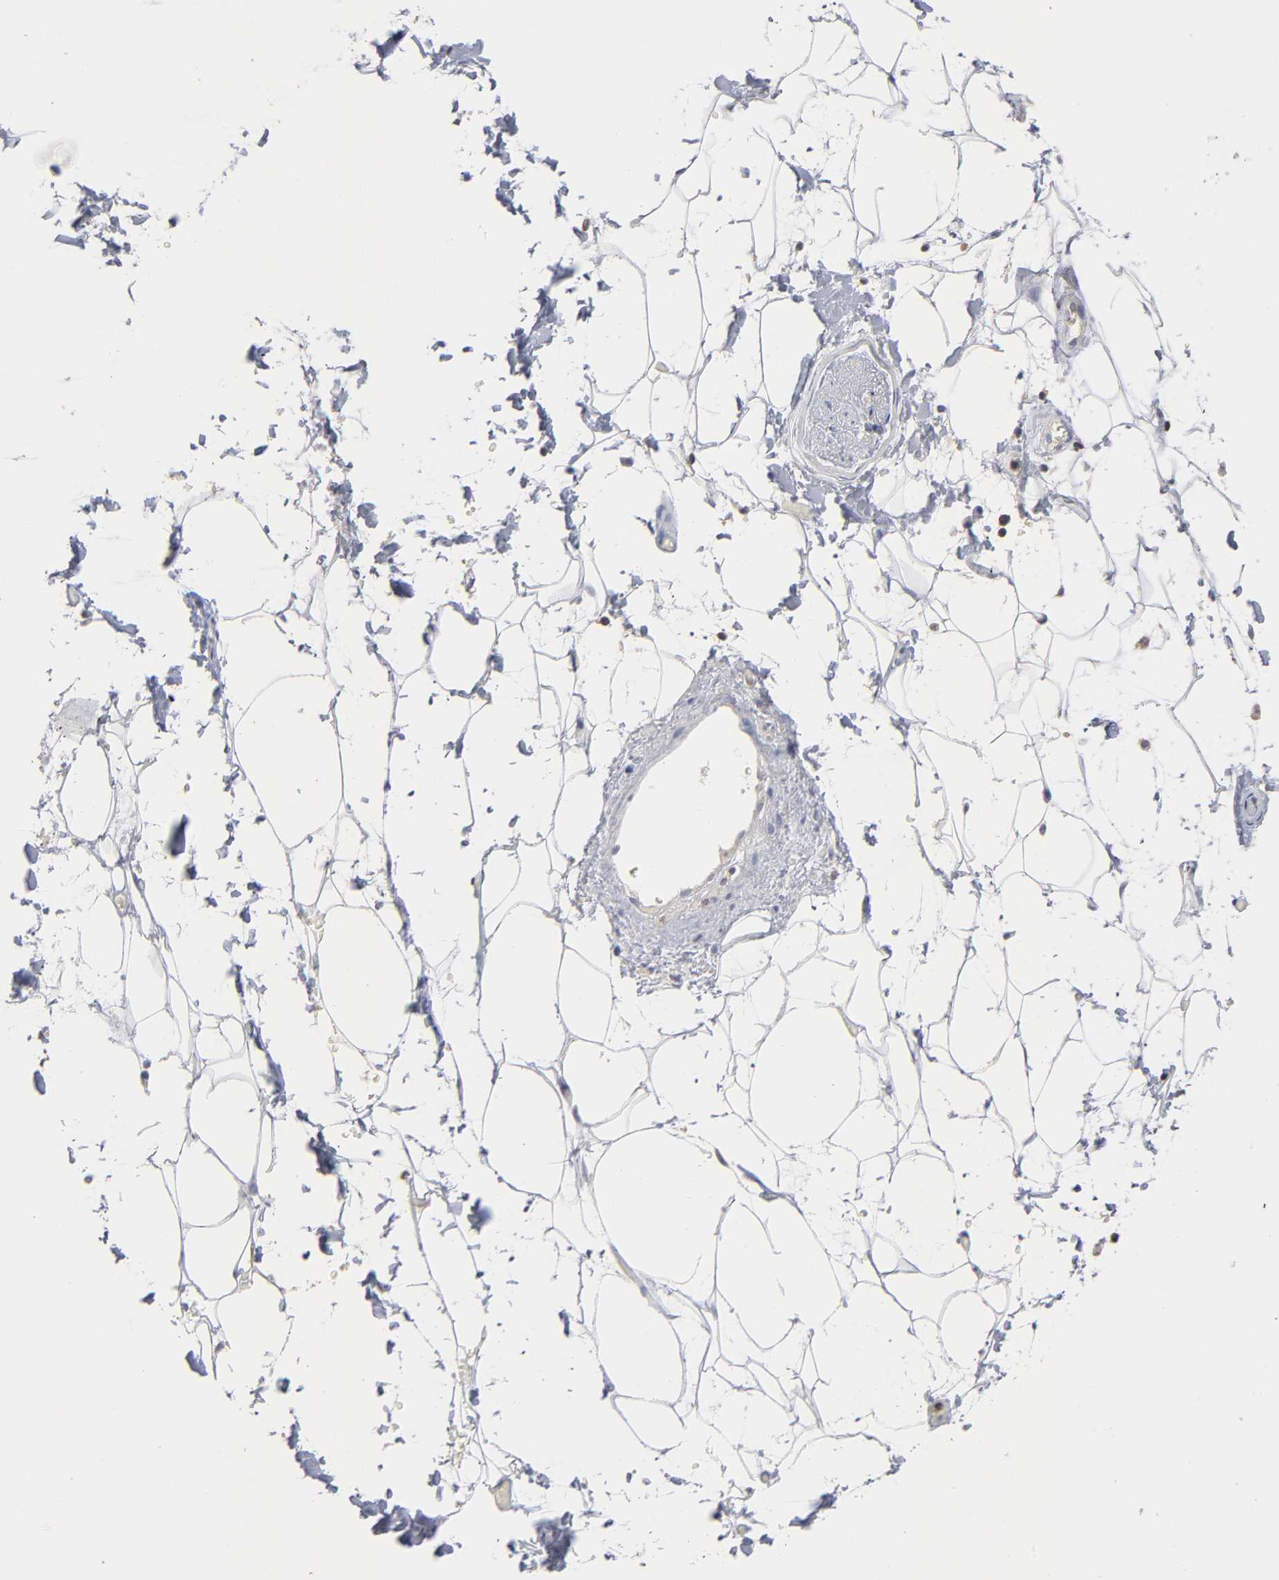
{"staining": {"intensity": "negative", "quantity": "none", "location": "none"}, "tissue": "adipose tissue", "cell_type": "Adipocytes", "image_type": "normal", "snomed": [{"axis": "morphology", "description": "Normal tissue, NOS"}, {"axis": "topography", "description": "Soft tissue"}], "caption": "Human adipose tissue stained for a protein using immunohistochemistry displays no expression in adipocytes.", "gene": "PDLIM2", "patient": {"sex": "male", "age": 72}}